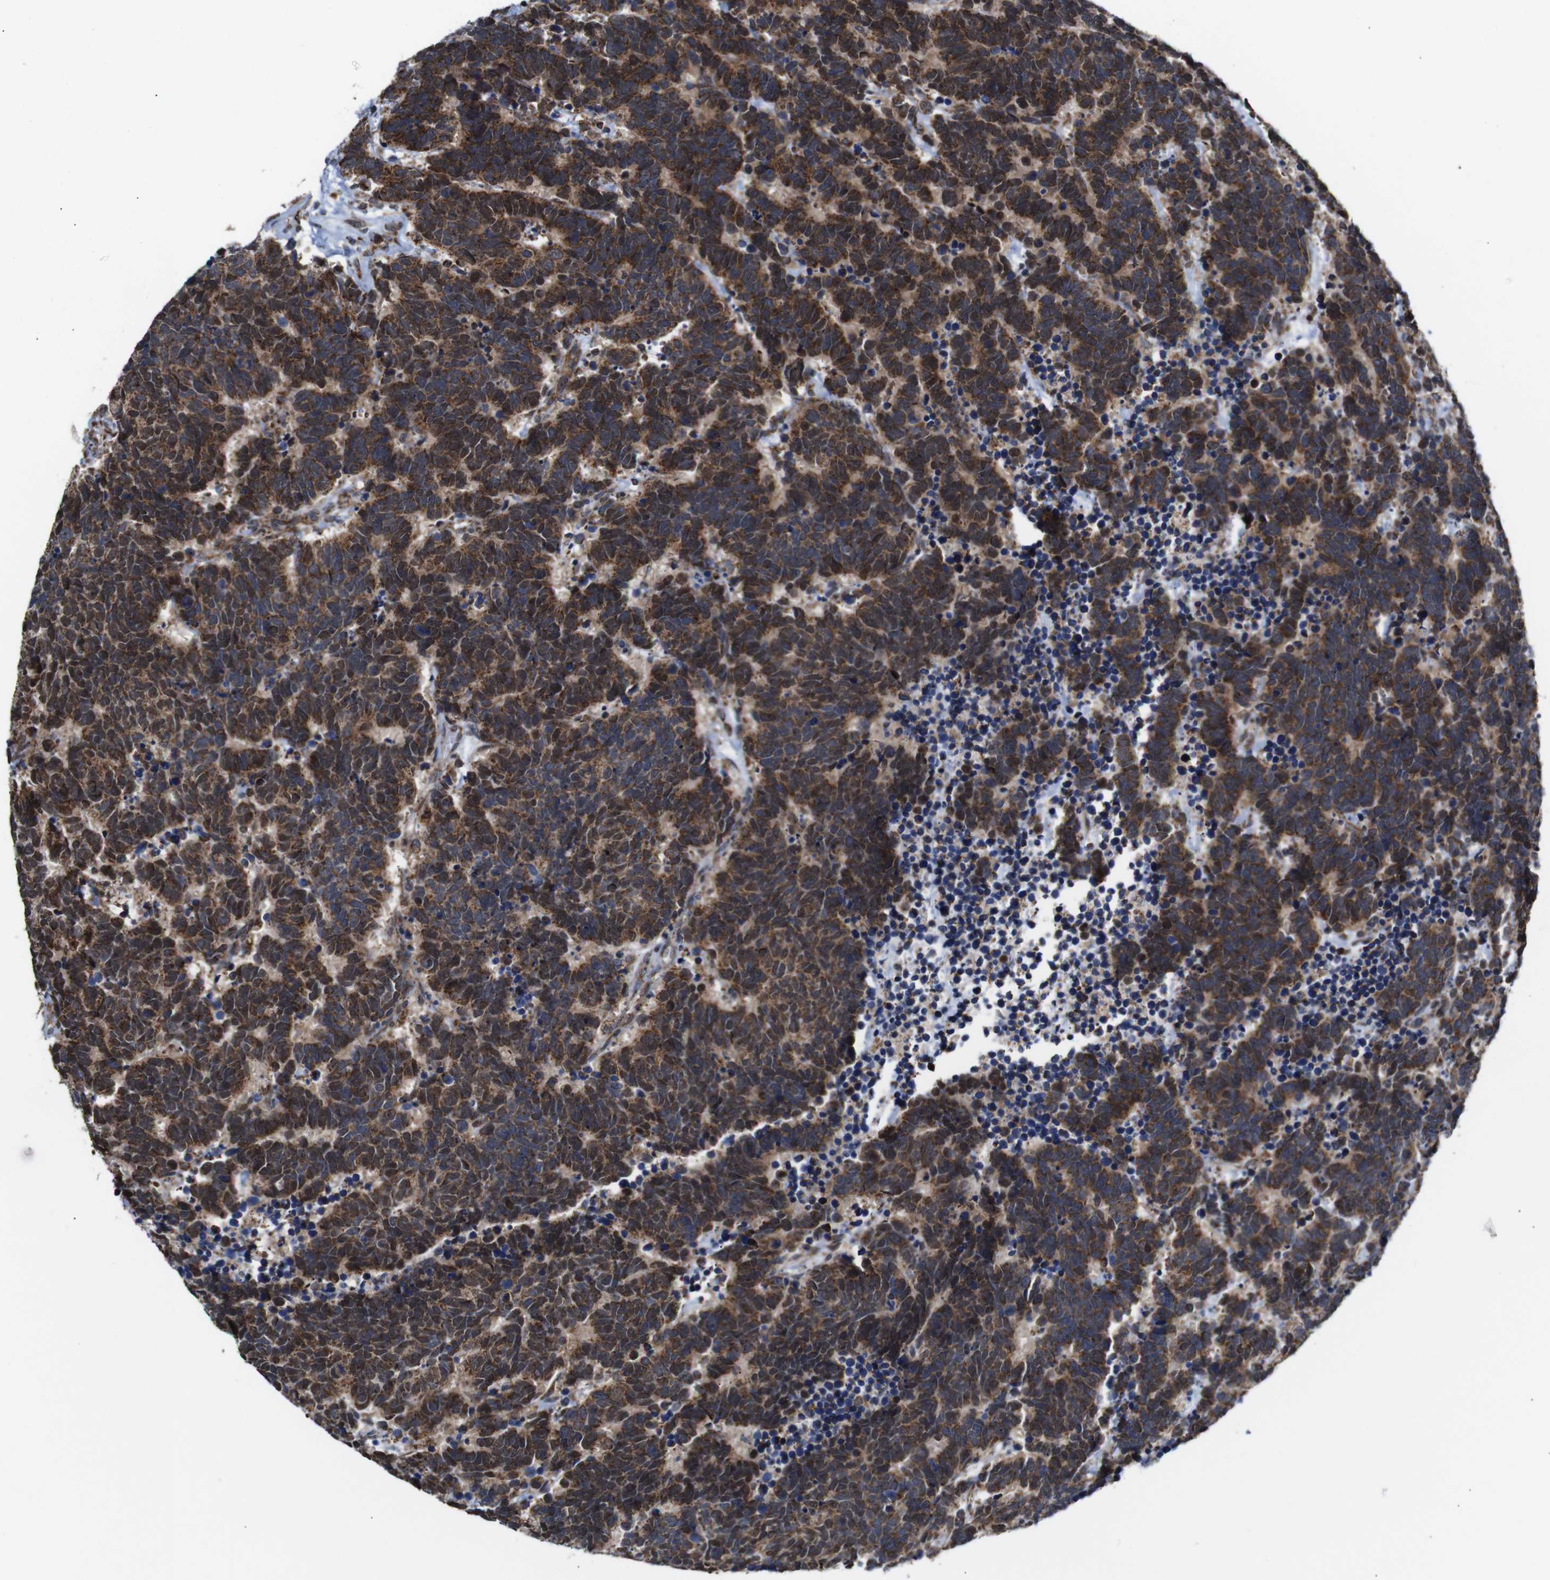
{"staining": {"intensity": "strong", "quantity": ">75%", "location": "cytoplasmic/membranous"}, "tissue": "carcinoid", "cell_type": "Tumor cells", "image_type": "cancer", "snomed": [{"axis": "morphology", "description": "Carcinoma, NOS"}, {"axis": "morphology", "description": "Carcinoid, malignant, NOS"}, {"axis": "topography", "description": "Urinary bladder"}], "caption": "This image displays immunohistochemistry staining of human carcinoid, with high strong cytoplasmic/membranous staining in about >75% of tumor cells.", "gene": "C17orf80", "patient": {"sex": "male", "age": 57}}